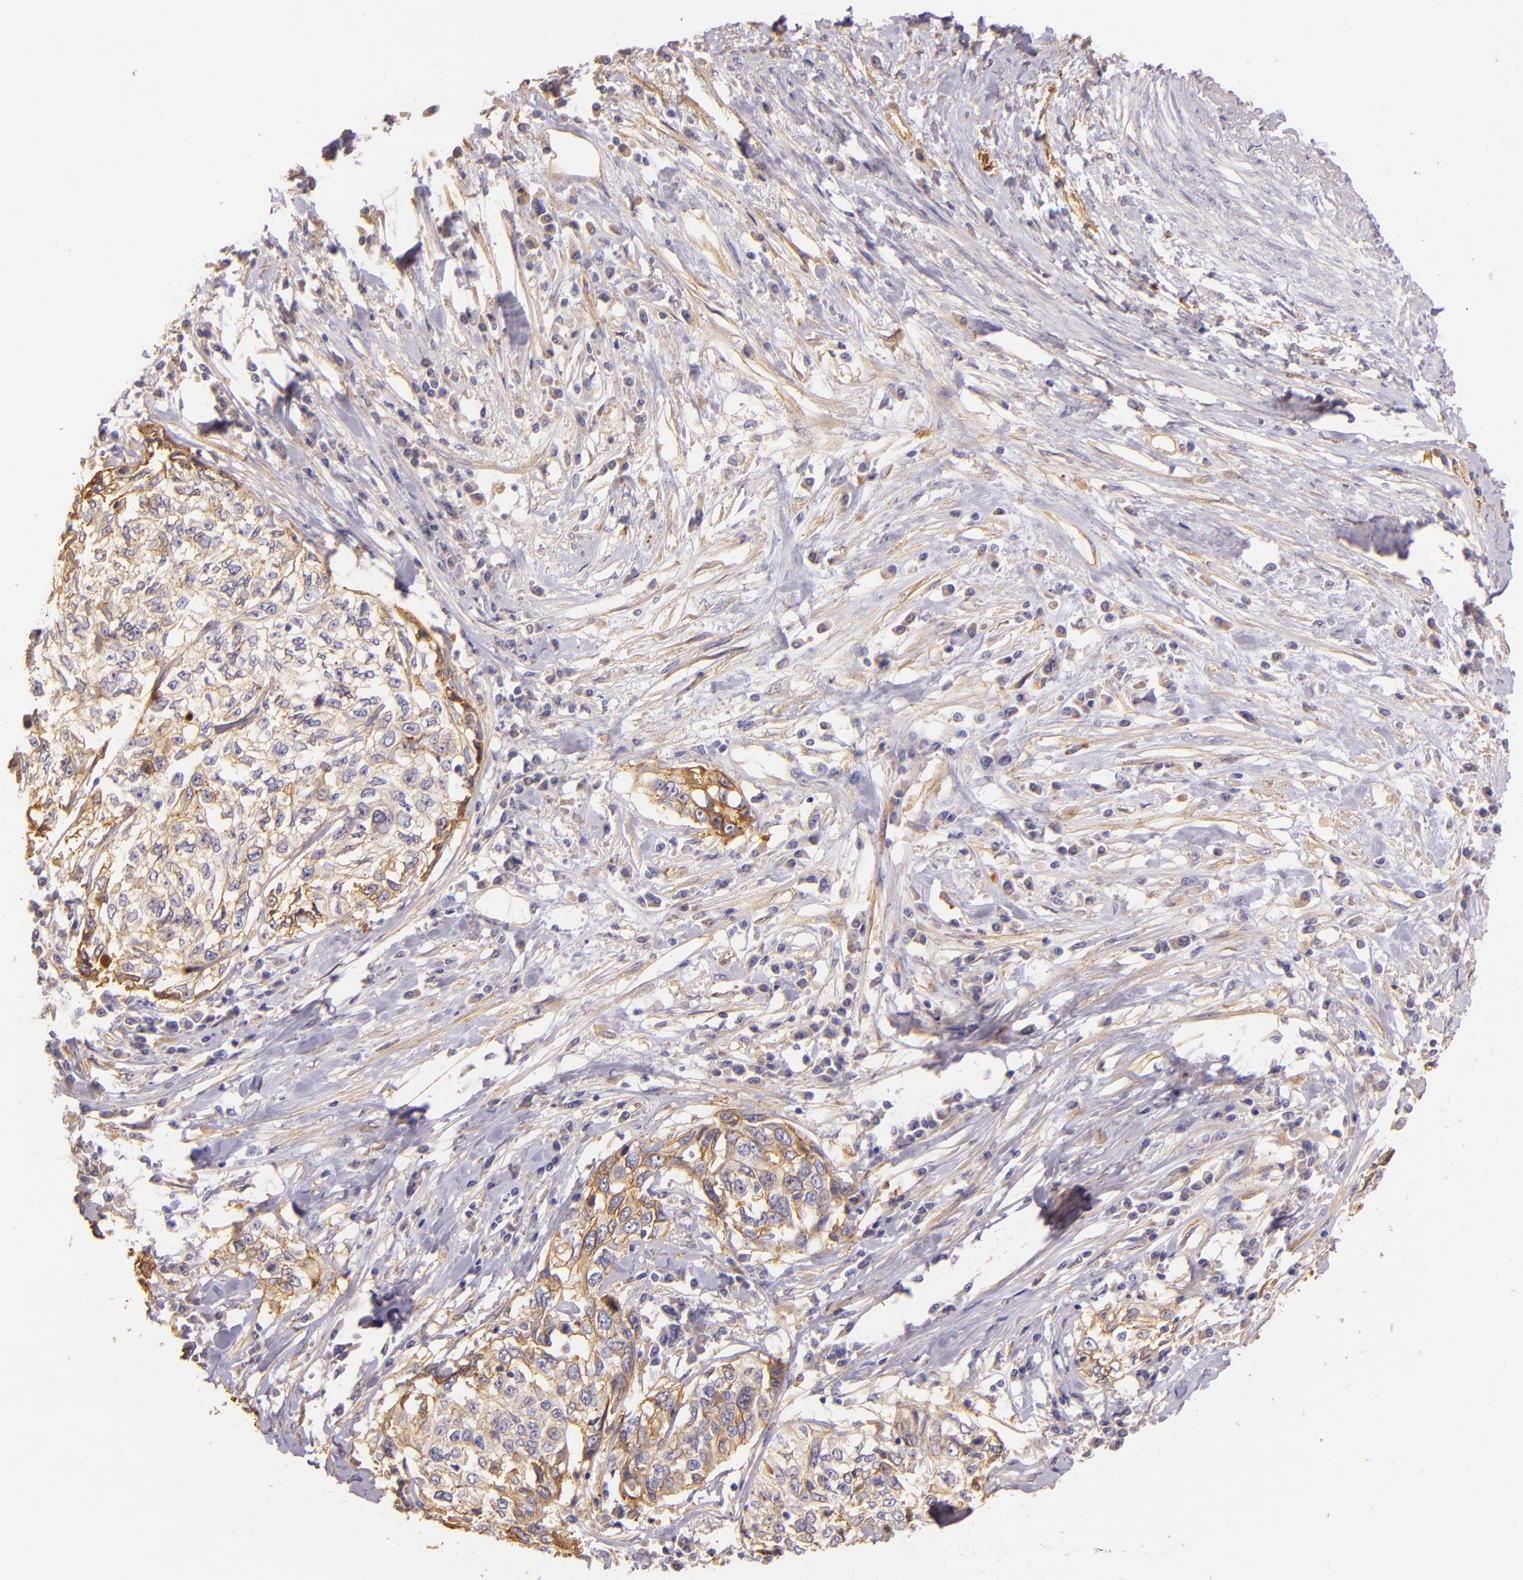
{"staining": {"intensity": "weak", "quantity": "<25%", "location": "cytoplasmic/membranous"}, "tissue": "cervical cancer", "cell_type": "Tumor cells", "image_type": "cancer", "snomed": [{"axis": "morphology", "description": "Squamous cell carcinoma, NOS"}, {"axis": "topography", "description": "Cervix"}], "caption": "This is an immunohistochemistry (IHC) histopathology image of human cervical cancer (squamous cell carcinoma). There is no positivity in tumor cells.", "gene": "CTSF", "patient": {"sex": "female", "age": 57}}